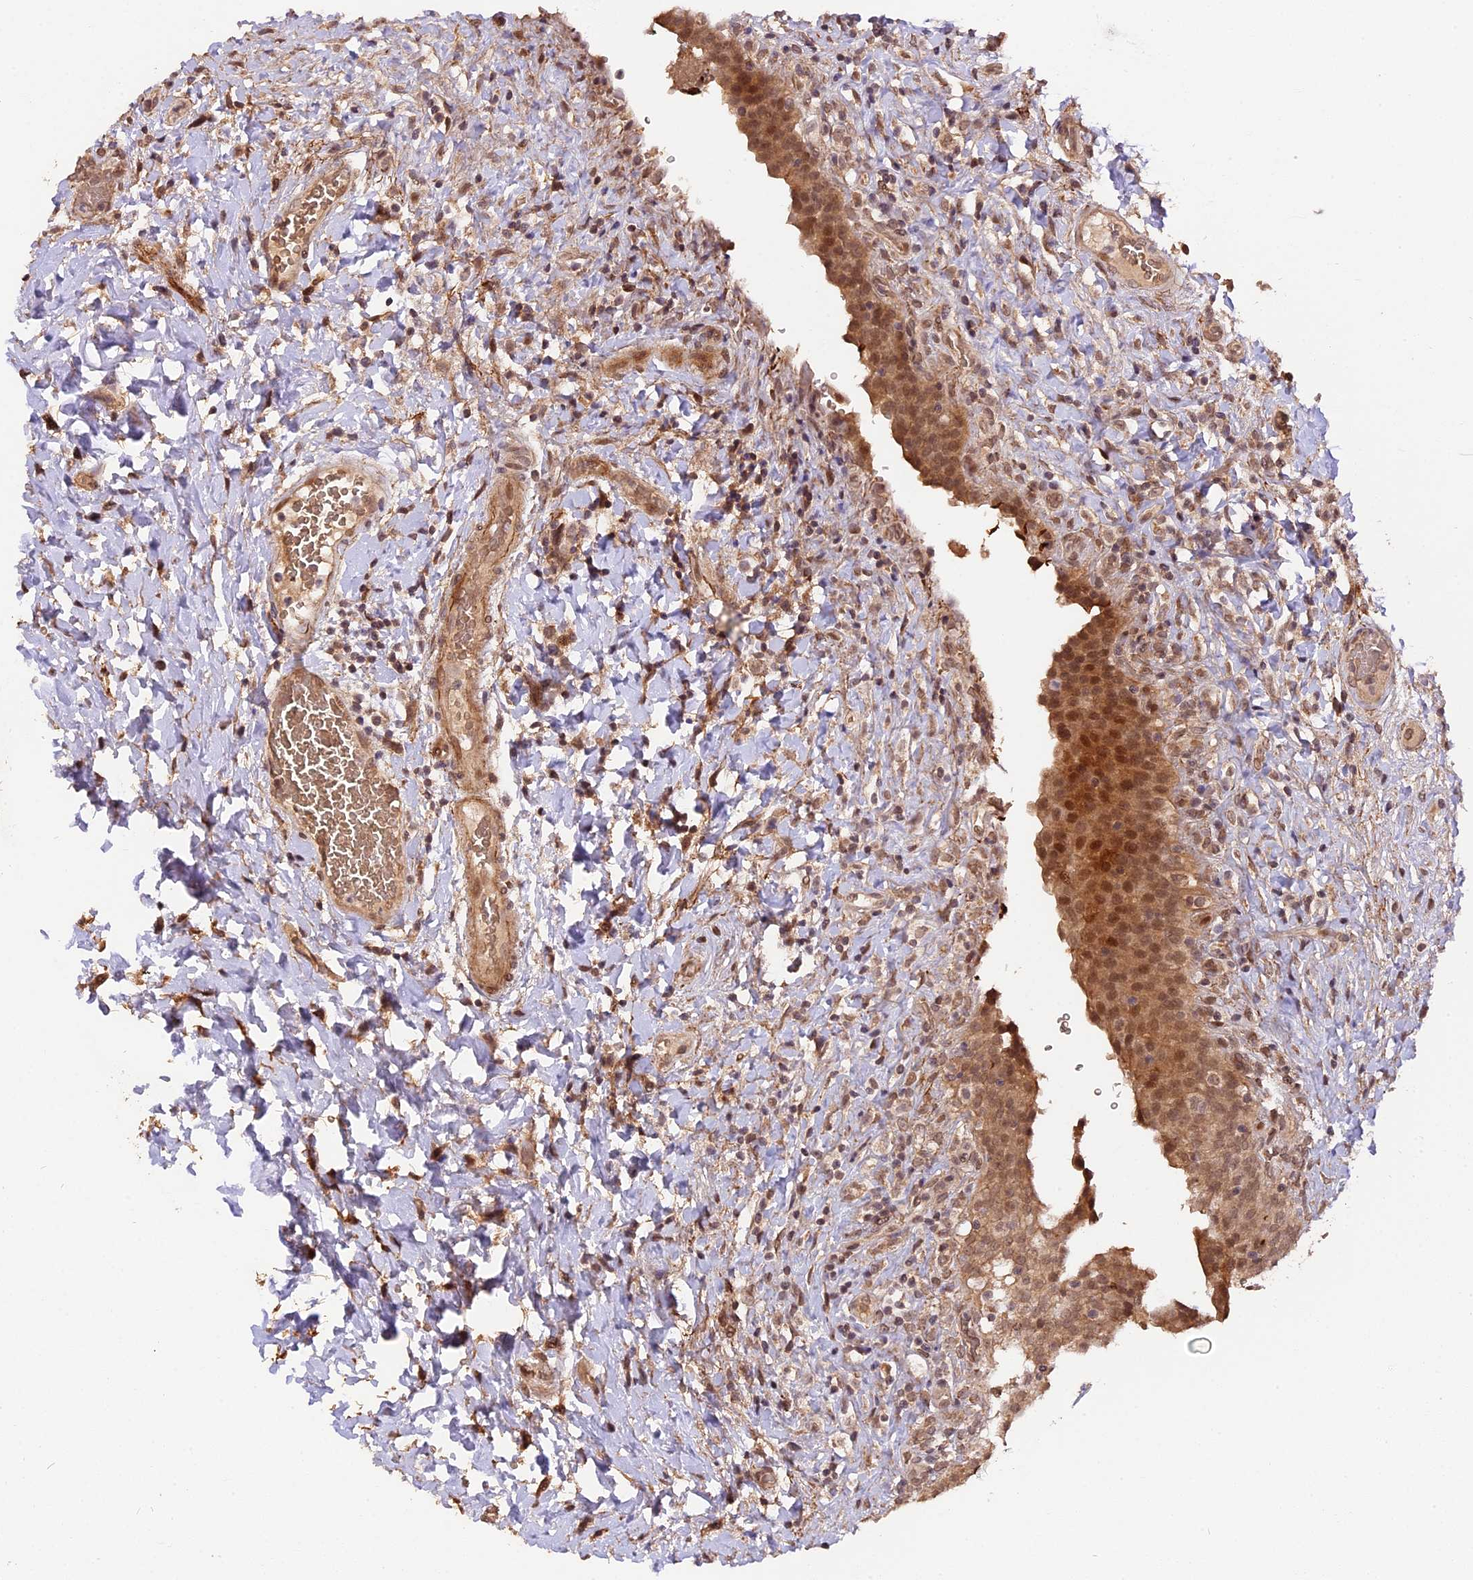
{"staining": {"intensity": "moderate", "quantity": ">75%", "location": "cytoplasmic/membranous,nuclear"}, "tissue": "urinary bladder", "cell_type": "Urothelial cells", "image_type": "normal", "snomed": [{"axis": "morphology", "description": "Normal tissue, NOS"}, {"axis": "morphology", "description": "Inflammation, NOS"}, {"axis": "topography", "description": "Urinary bladder"}], "caption": "The micrograph demonstrates staining of normal urinary bladder, revealing moderate cytoplasmic/membranous,nuclear protein staining (brown color) within urothelial cells. (IHC, brightfield microscopy, high magnification).", "gene": "ZNF480", "patient": {"sex": "male", "age": 64}}